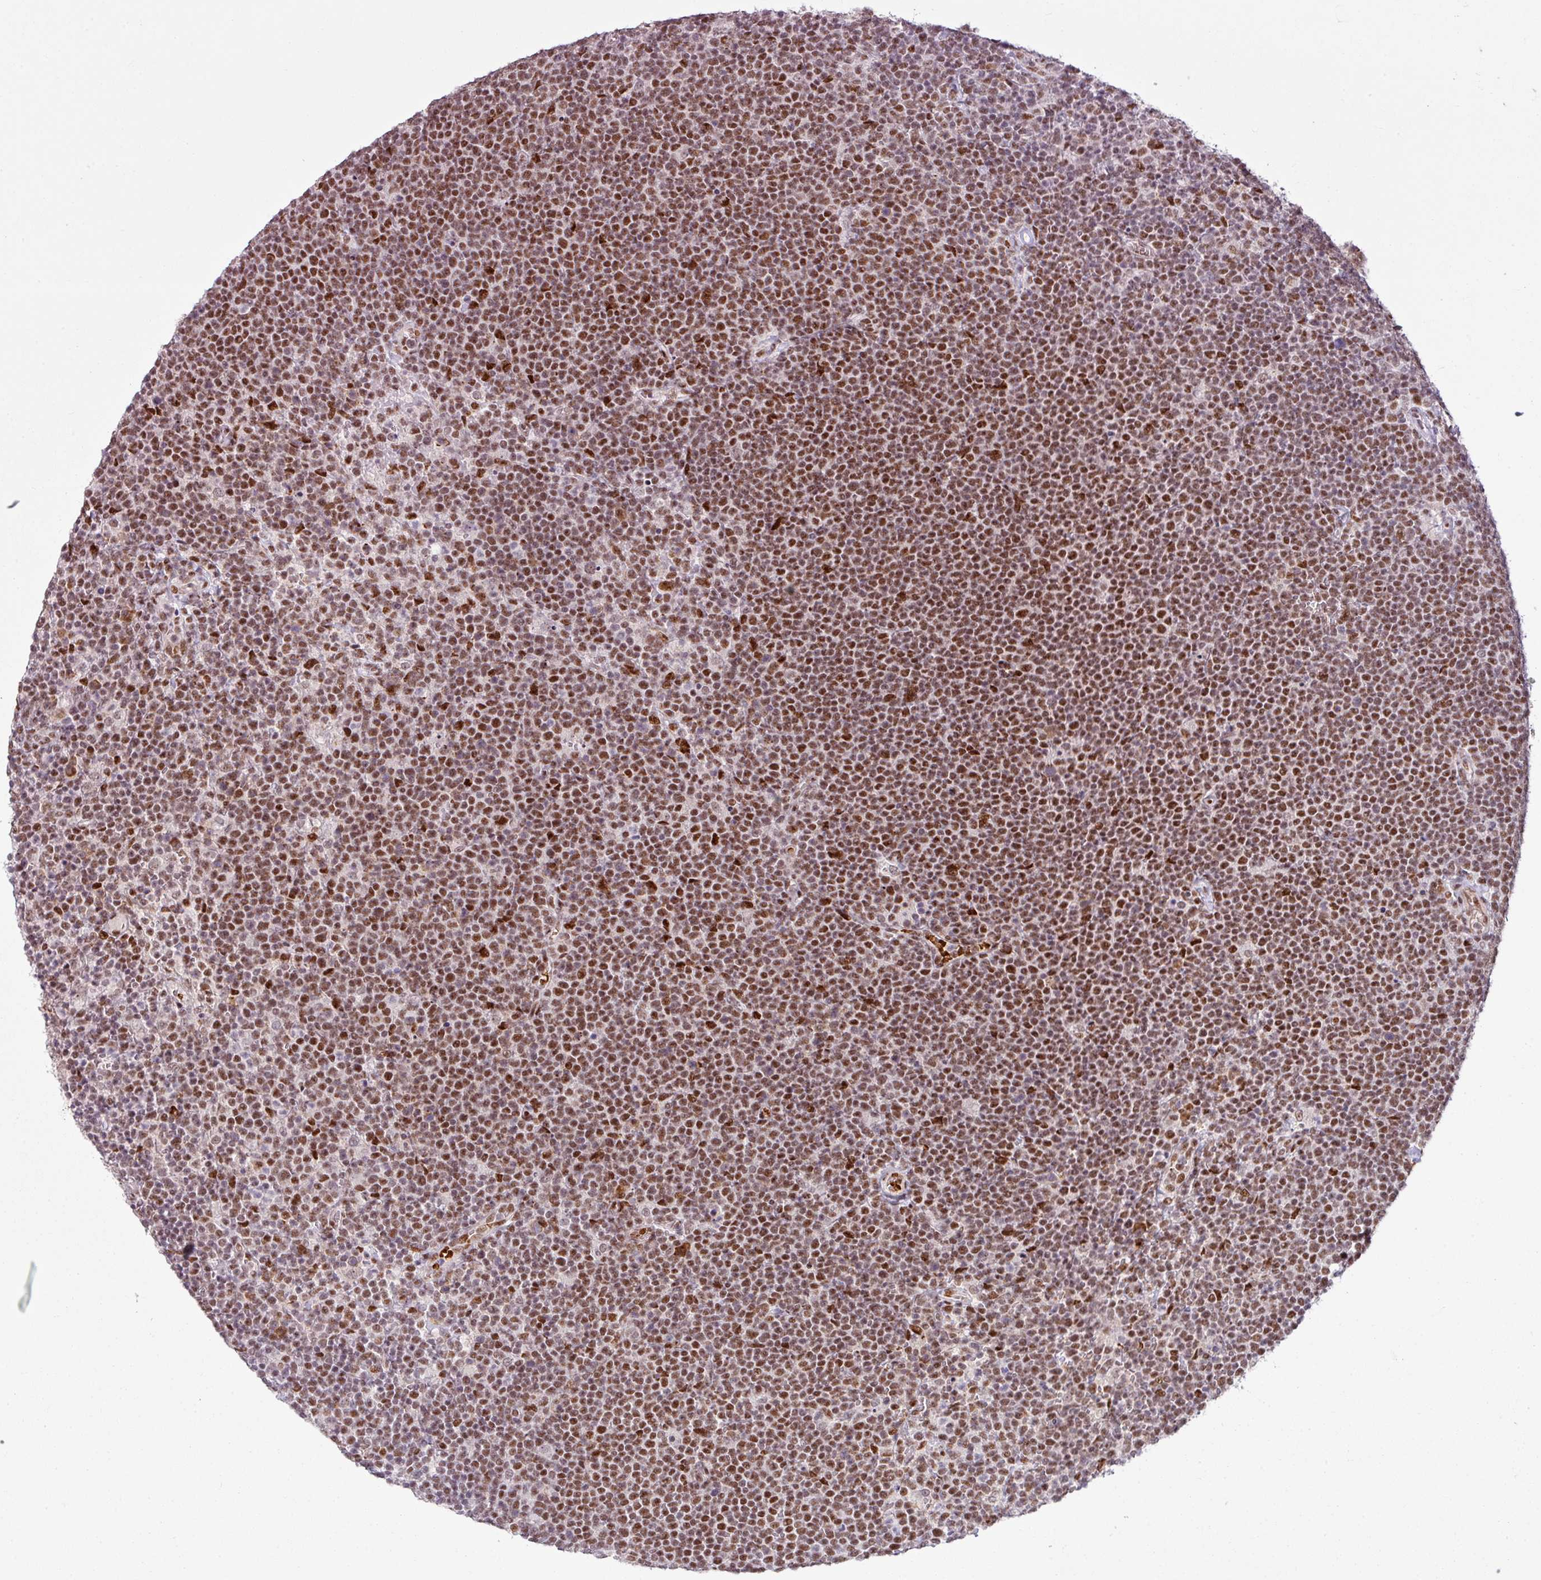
{"staining": {"intensity": "moderate", "quantity": ">75%", "location": "nuclear"}, "tissue": "lymphoma", "cell_type": "Tumor cells", "image_type": "cancer", "snomed": [{"axis": "morphology", "description": "Malignant lymphoma, non-Hodgkin's type, High grade"}, {"axis": "topography", "description": "Lymph node"}], "caption": "Immunohistochemistry (IHC) of human lymphoma reveals medium levels of moderate nuclear positivity in about >75% of tumor cells. The staining was performed using DAB to visualize the protein expression in brown, while the nuclei were stained in blue with hematoxylin (Magnification: 20x).", "gene": "PRDM5", "patient": {"sex": "male", "age": 61}}